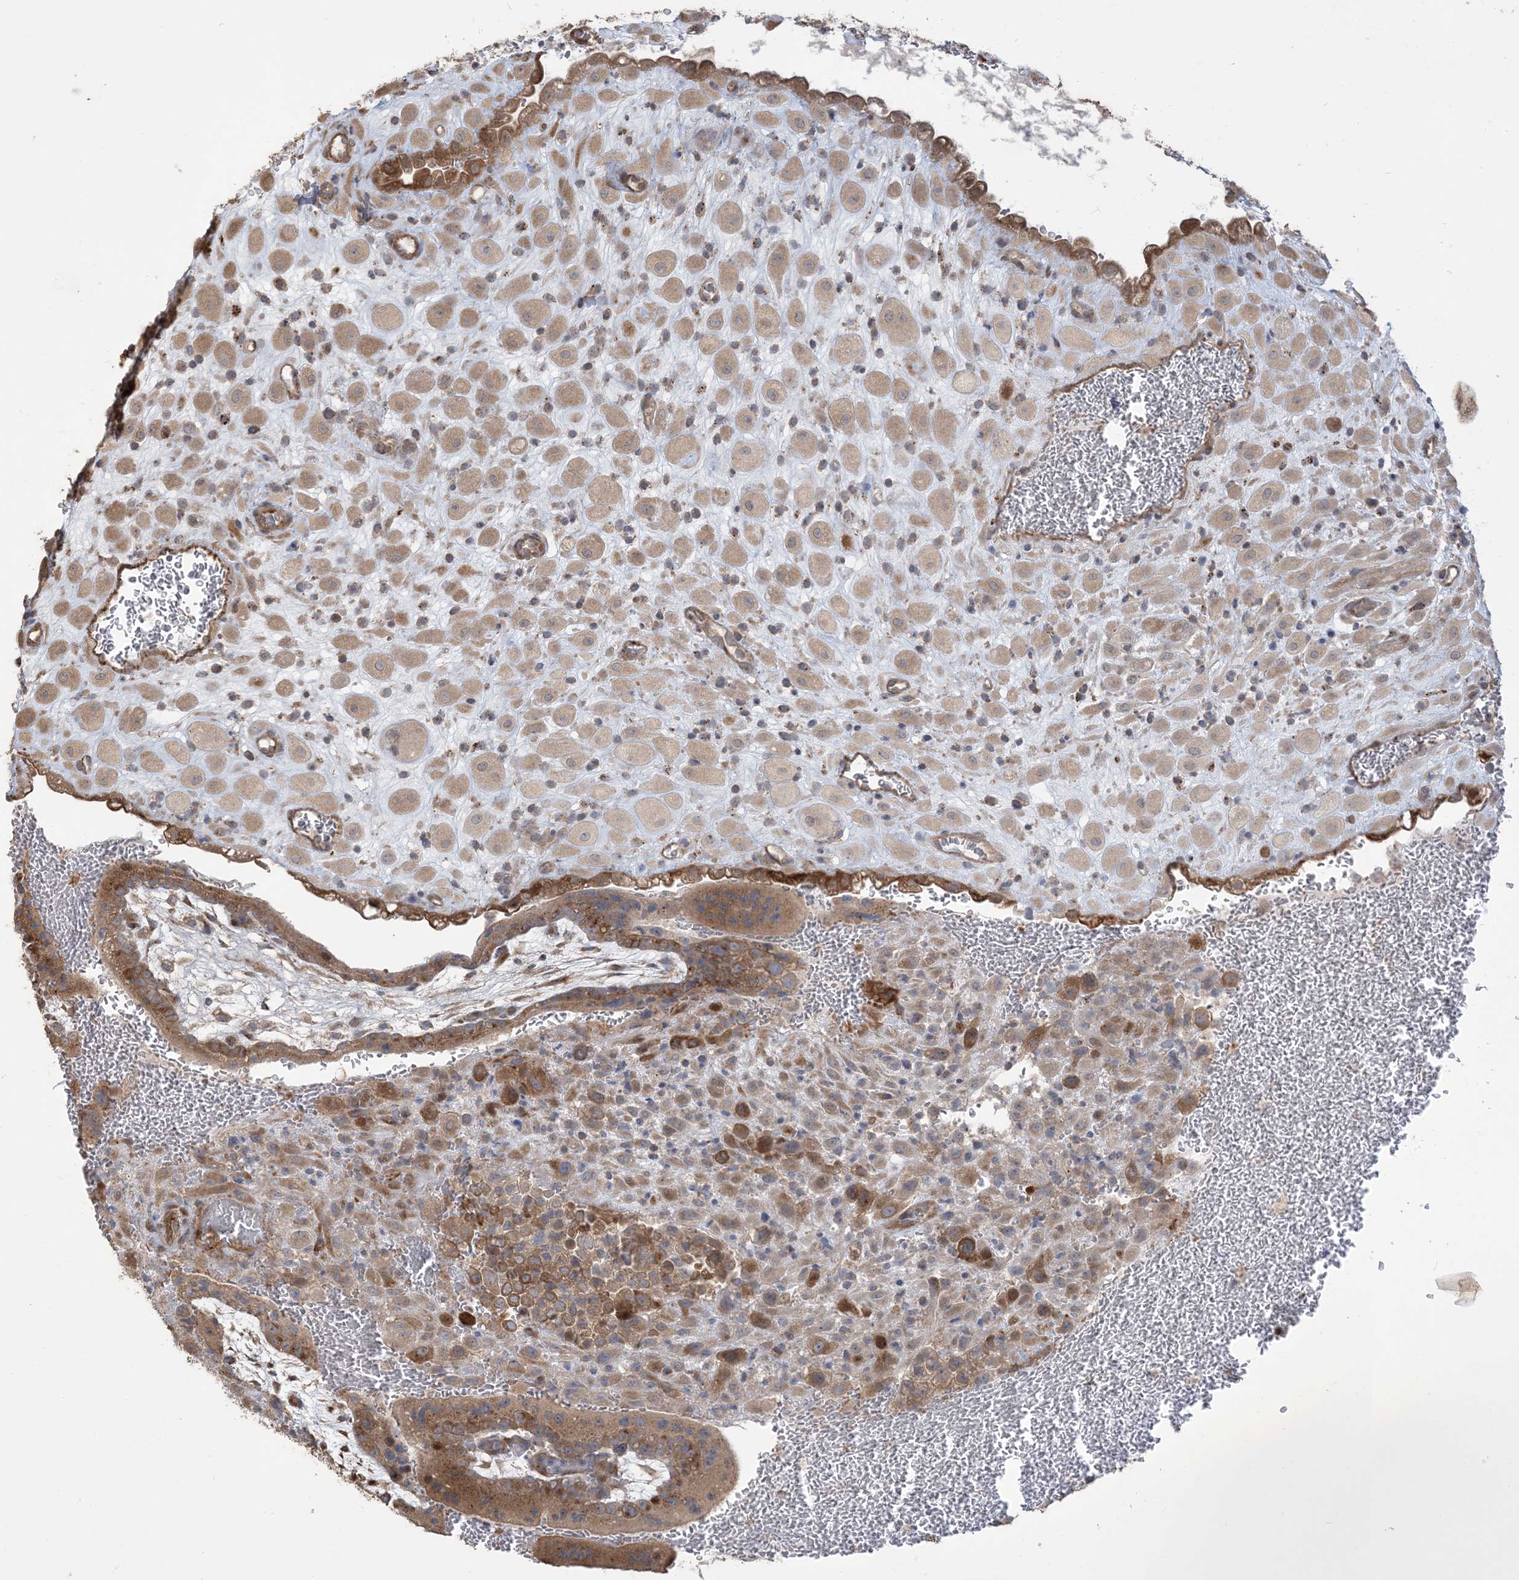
{"staining": {"intensity": "weak", "quantity": ">75%", "location": "cytoplasmic/membranous"}, "tissue": "placenta", "cell_type": "Decidual cells", "image_type": "normal", "snomed": [{"axis": "morphology", "description": "Normal tissue, NOS"}, {"axis": "topography", "description": "Placenta"}], "caption": "A high-resolution photomicrograph shows immunohistochemistry (IHC) staining of normal placenta, which demonstrates weak cytoplasmic/membranous positivity in approximately >75% of decidual cells. (Stains: DAB (3,3'-diaminobenzidine) in brown, nuclei in blue, Microscopy: brightfield microscopy at high magnification).", "gene": "KLHL18", "patient": {"sex": "female", "age": 35}}